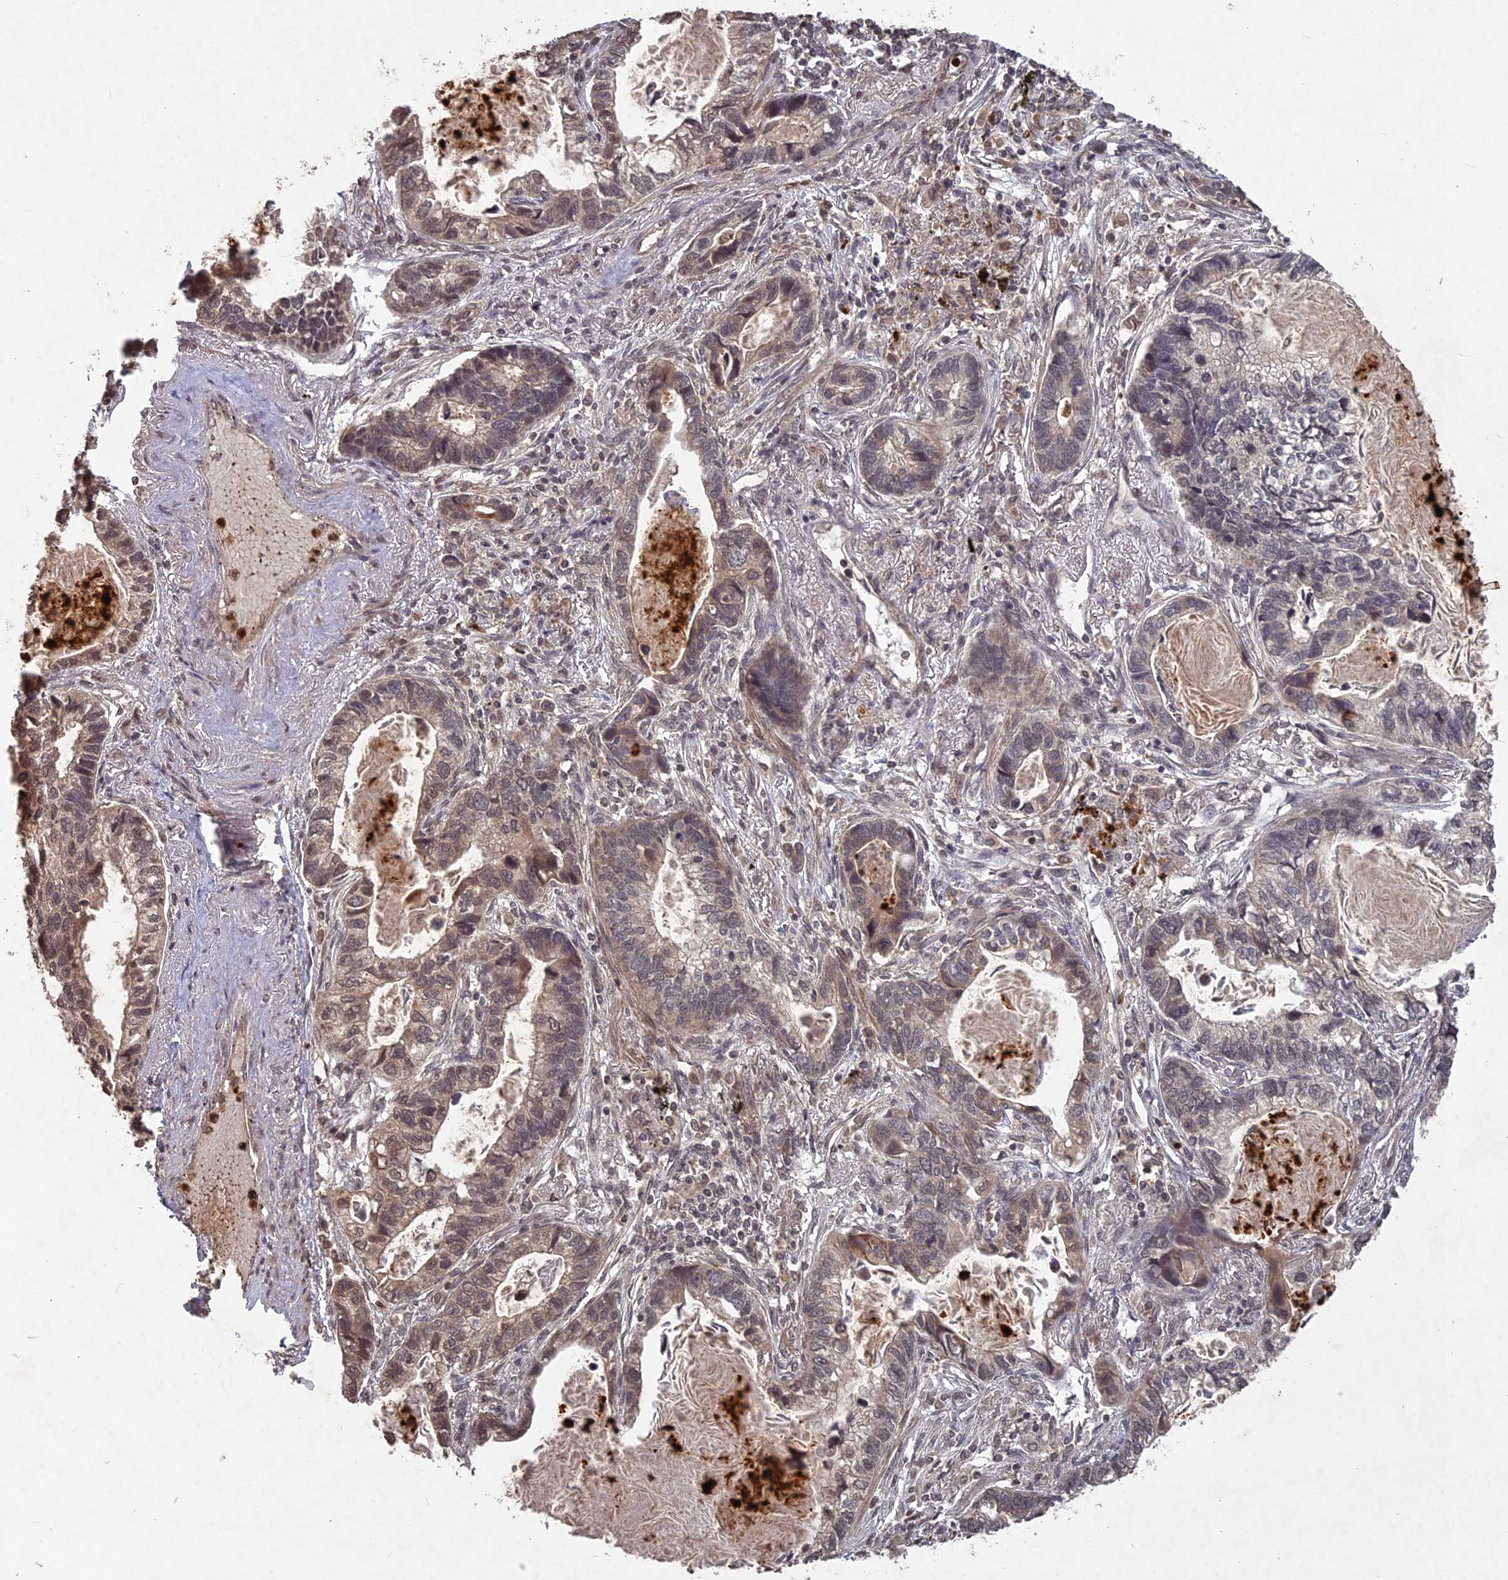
{"staining": {"intensity": "weak", "quantity": "25%-75%", "location": "nuclear"}, "tissue": "lung cancer", "cell_type": "Tumor cells", "image_type": "cancer", "snomed": [{"axis": "morphology", "description": "Adenocarcinoma, NOS"}, {"axis": "topography", "description": "Lung"}], "caption": "Immunohistochemical staining of human adenocarcinoma (lung) reveals low levels of weak nuclear expression in about 25%-75% of tumor cells. The staining was performed using DAB to visualize the protein expression in brown, while the nuclei were stained in blue with hematoxylin (Magnification: 20x).", "gene": "SRMS", "patient": {"sex": "male", "age": 67}}